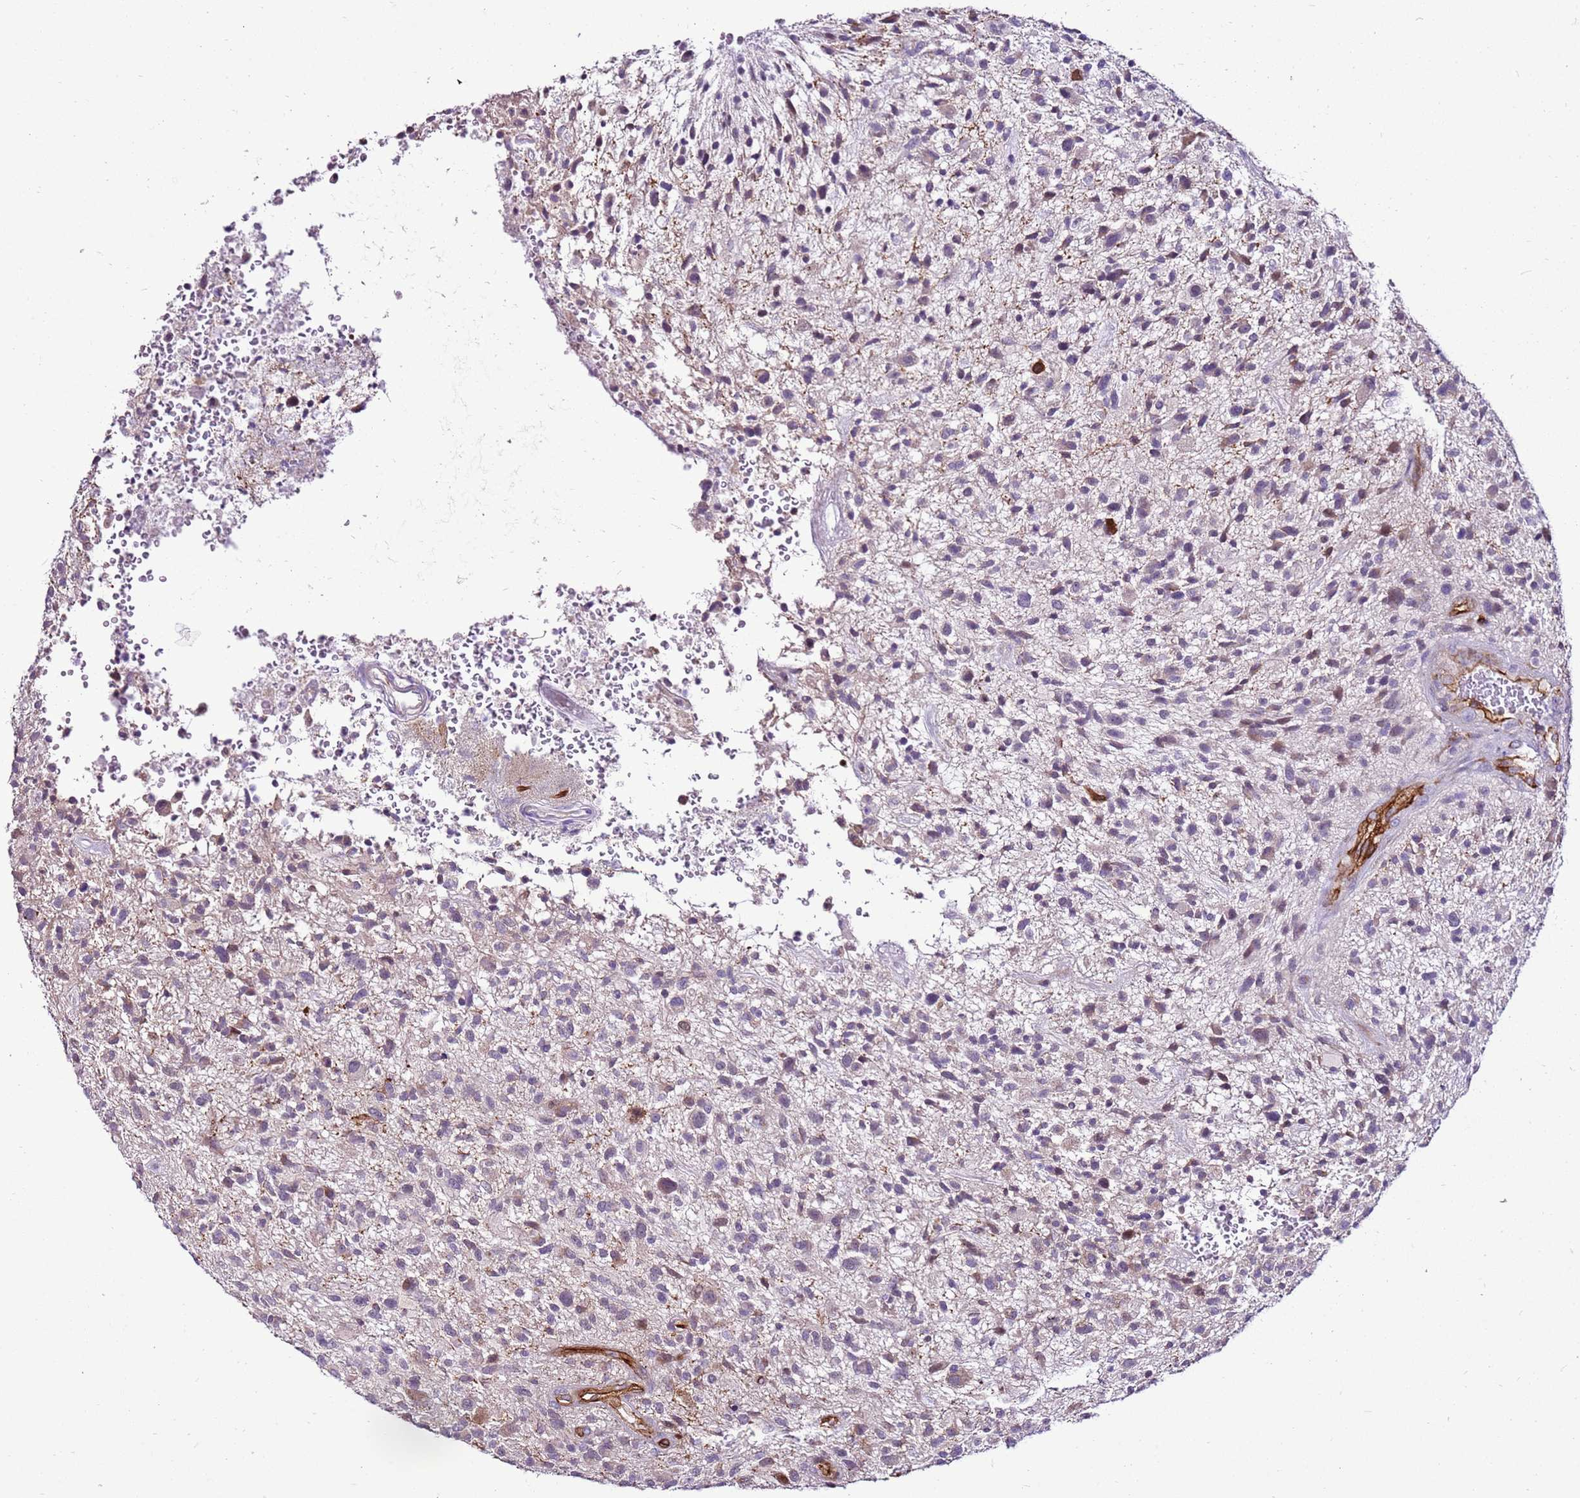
{"staining": {"intensity": "negative", "quantity": "none", "location": "none"}, "tissue": "glioma", "cell_type": "Tumor cells", "image_type": "cancer", "snomed": [{"axis": "morphology", "description": "Glioma, malignant, High grade"}, {"axis": "topography", "description": "Brain"}], "caption": "Image shows no protein positivity in tumor cells of malignant high-grade glioma tissue. (DAB immunohistochemistry (IHC) visualized using brightfield microscopy, high magnification).", "gene": "SLC38A5", "patient": {"sex": "male", "age": 47}}